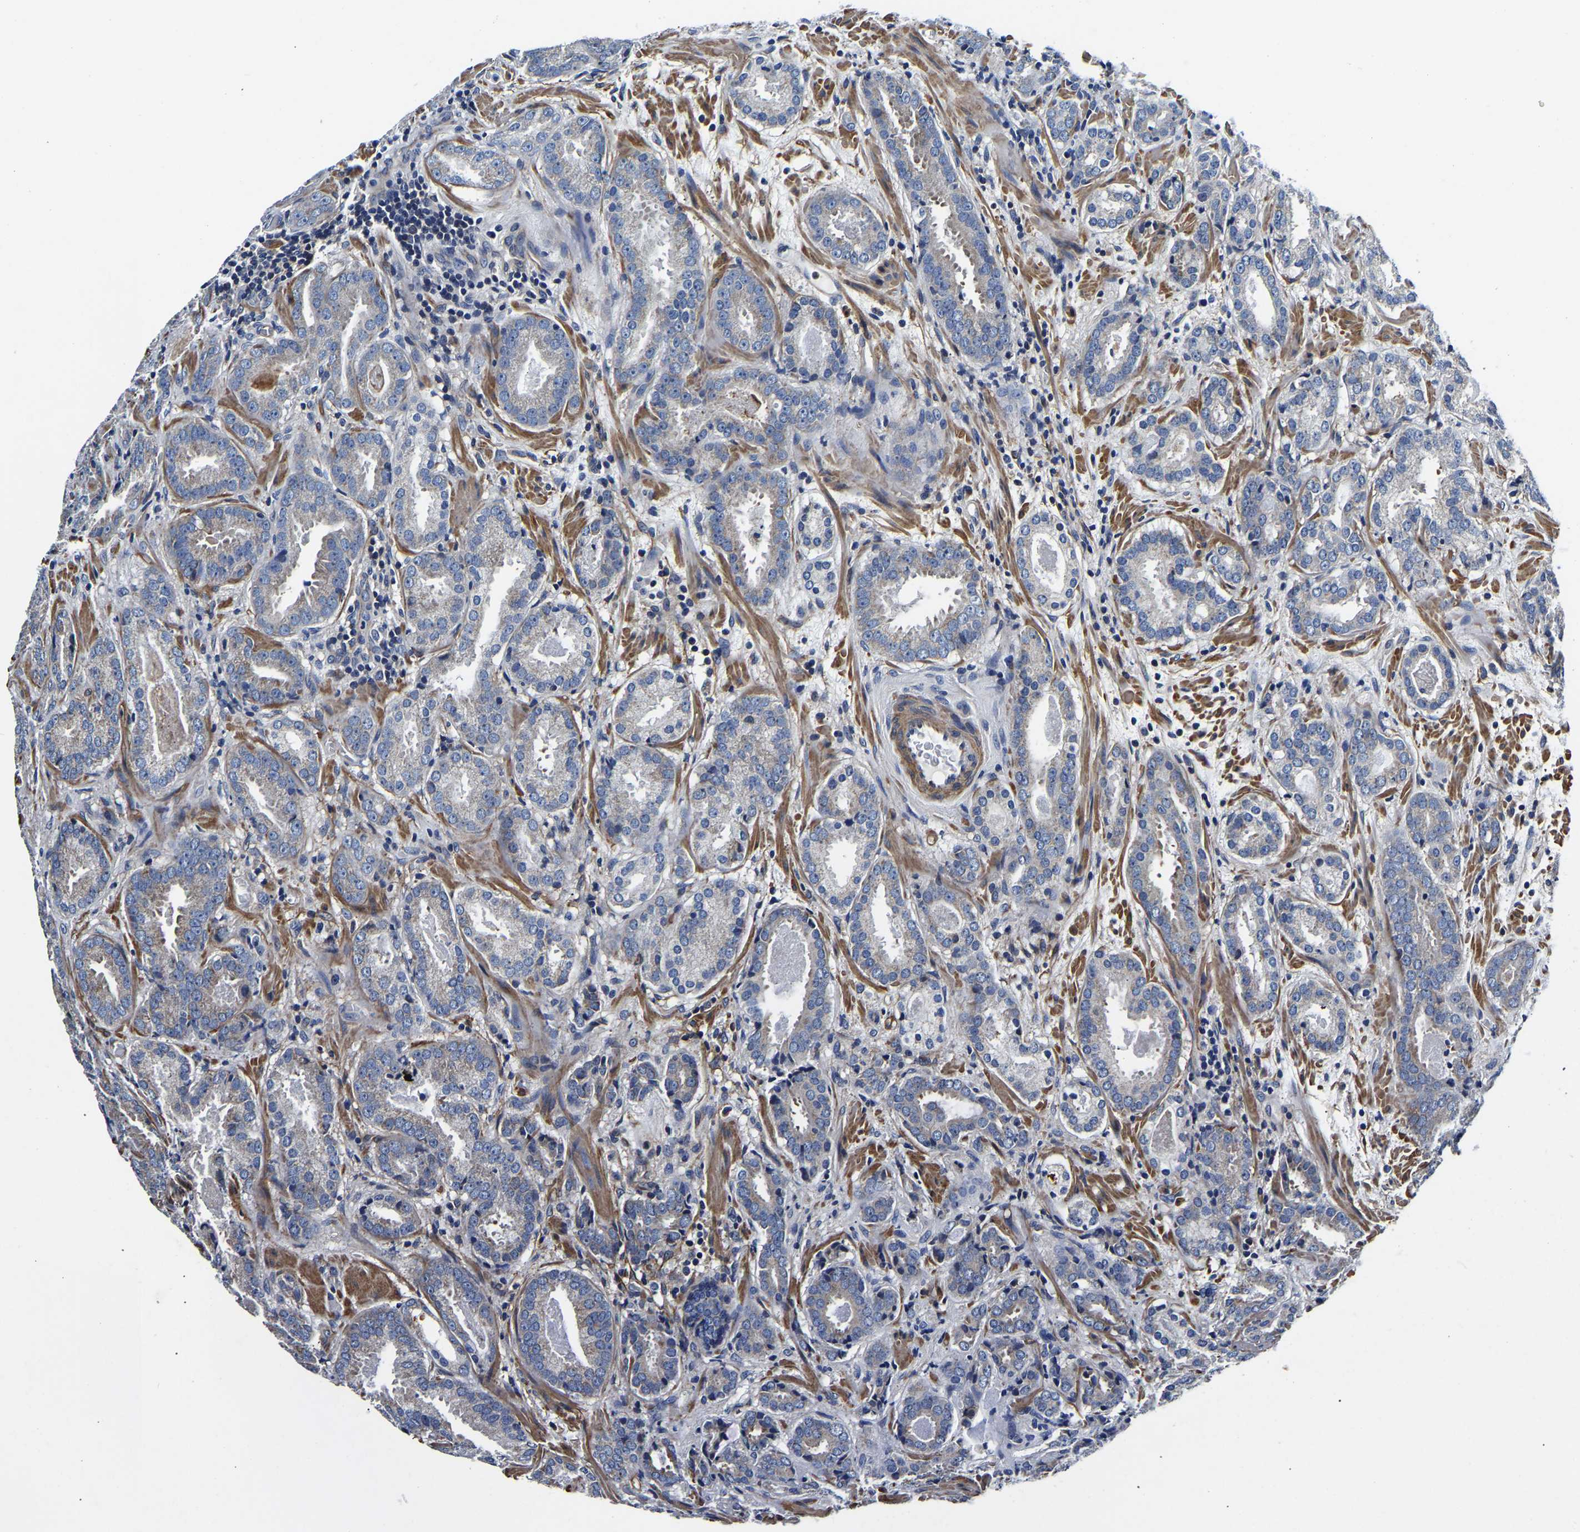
{"staining": {"intensity": "negative", "quantity": "none", "location": "none"}, "tissue": "prostate cancer", "cell_type": "Tumor cells", "image_type": "cancer", "snomed": [{"axis": "morphology", "description": "Adenocarcinoma, Low grade"}, {"axis": "topography", "description": "Prostate"}], "caption": "A micrograph of human prostate adenocarcinoma (low-grade) is negative for staining in tumor cells.", "gene": "KCTD17", "patient": {"sex": "male", "age": 69}}